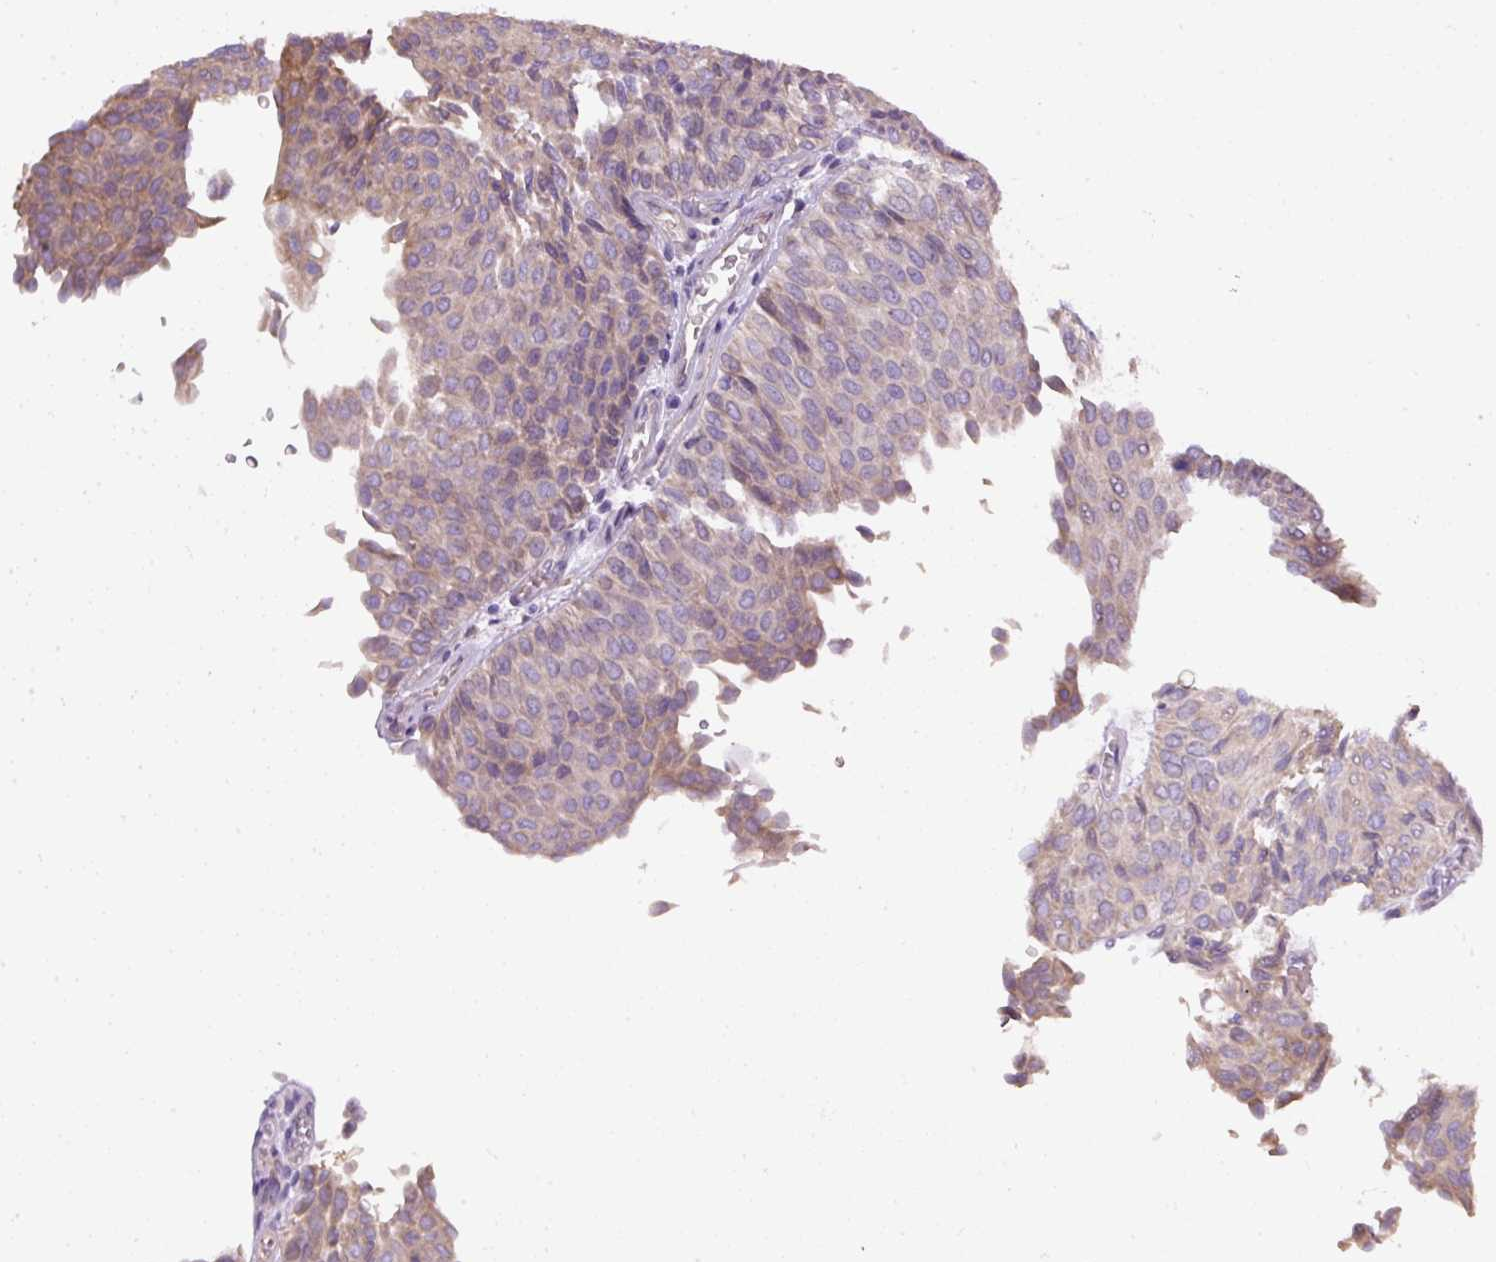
{"staining": {"intensity": "weak", "quantity": "25%-75%", "location": "cytoplasmic/membranous"}, "tissue": "urothelial cancer", "cell_type": "Tumor cells", "image_type": "cancer", "snomed": [{"axis": "morphology", "description": "Urothelial carcinoma, Low grade"}, {"axis": "topography", "description": "Urinary bladder"}], "caption": "An immunohistochemistry micrograph of tumor tissue is shown. Protein staining in brown highlights weak cytoplasmic/membranous positivity in urothelial cancer within tumor cells.", "gene": "FAM149A", "patient": {"sex": "male", "age": 78}}